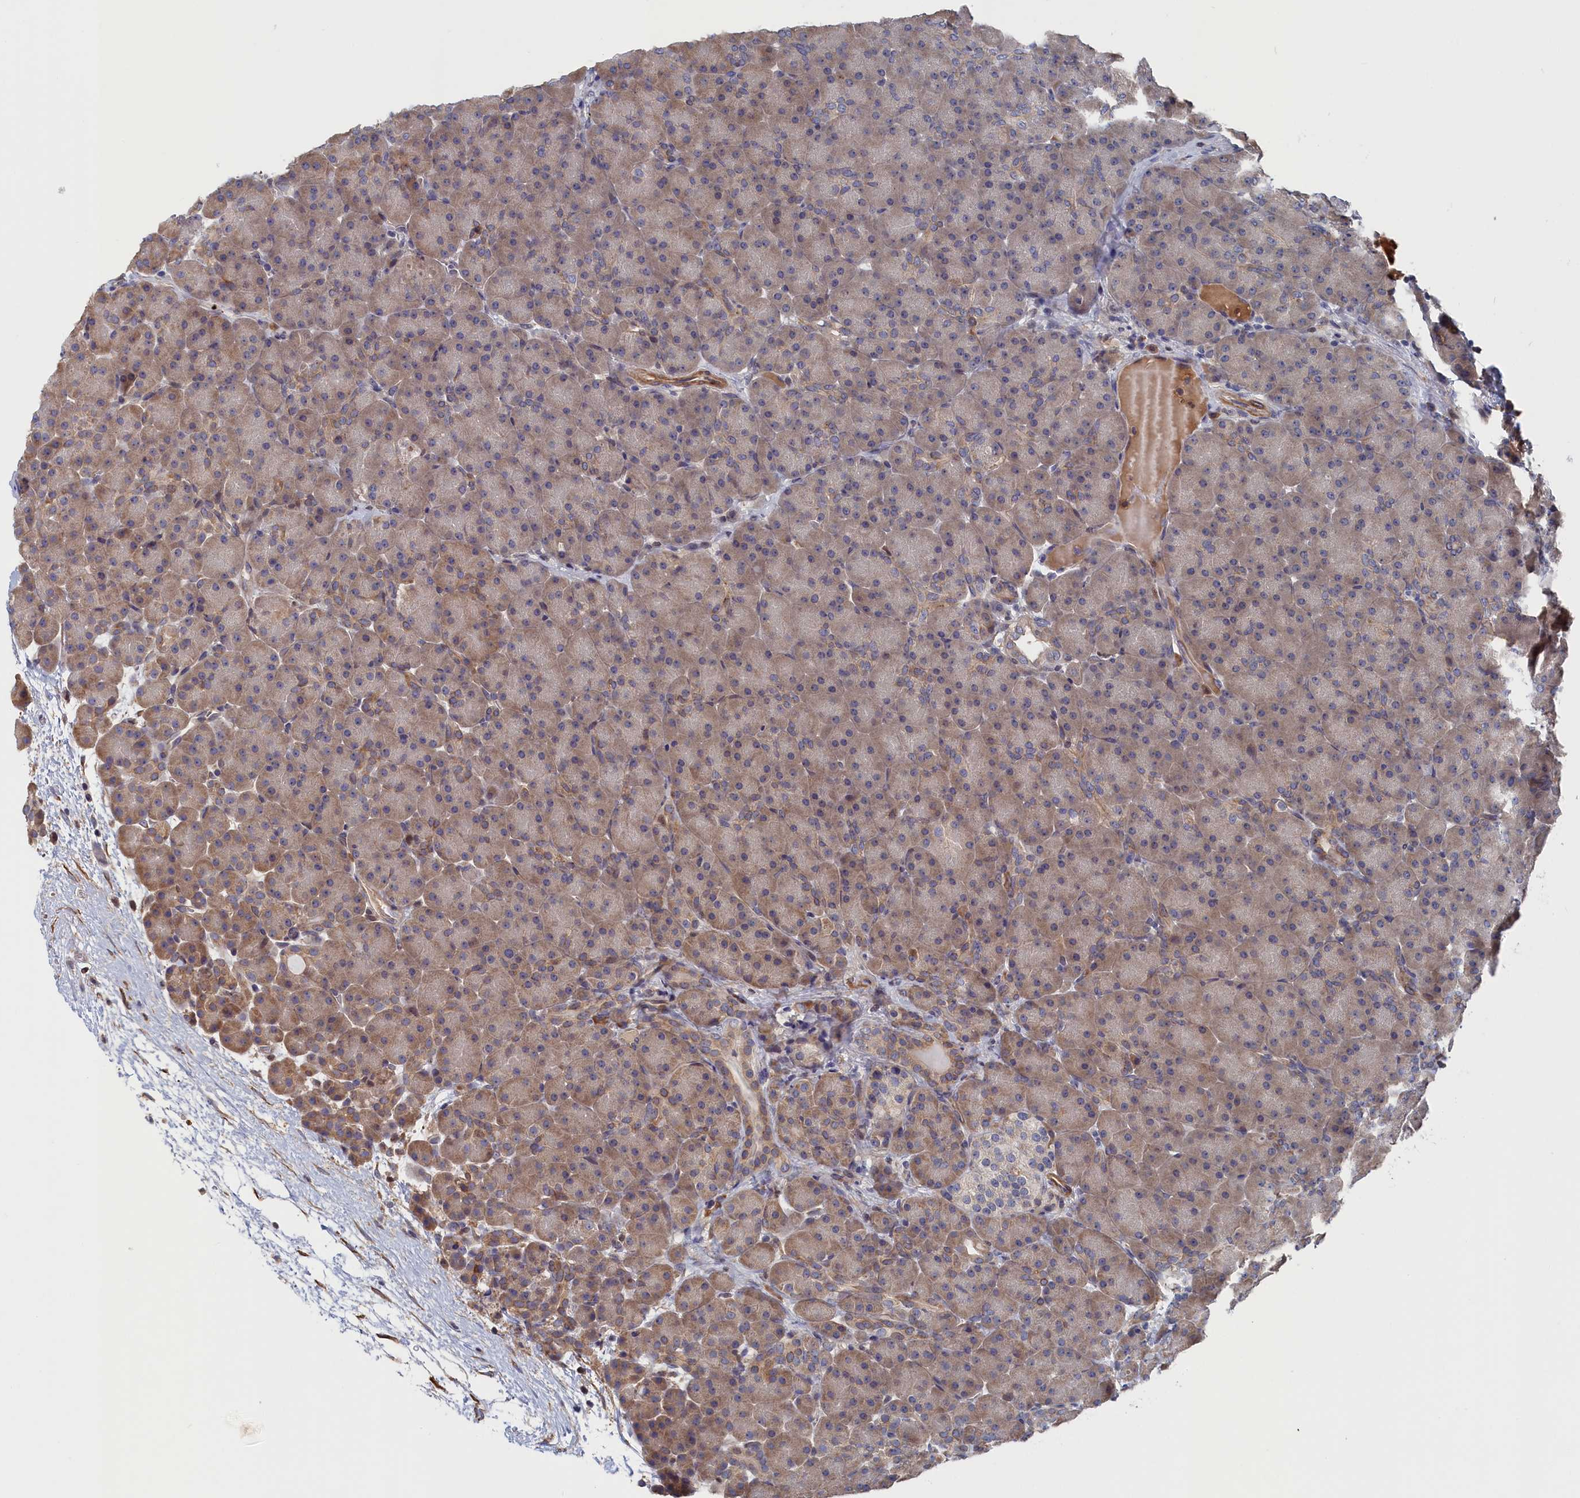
{"staining": {"intensity": "weak", "quantity": ">75%", "location": "cytoplasmic/membranous"}, "tissue": "pancreas", "cell_type": "Exocrine glandular cells", "image_type": "normal", "snomed": [{"axis": "morphology", "description": "Normal tissue, NOS"}, {"axis": "topography", "description": "Pancreas"}], "caption": "Immunohistochemistry (IHC) of benign pancreas reveals low levels of weak cytoplasmic/membranous staining in about >75% of exocrine glandular cells. Nuclei are stained in blue.", "gene": "CYB5D2", "patient": {"sex": "male", "age": 66}}